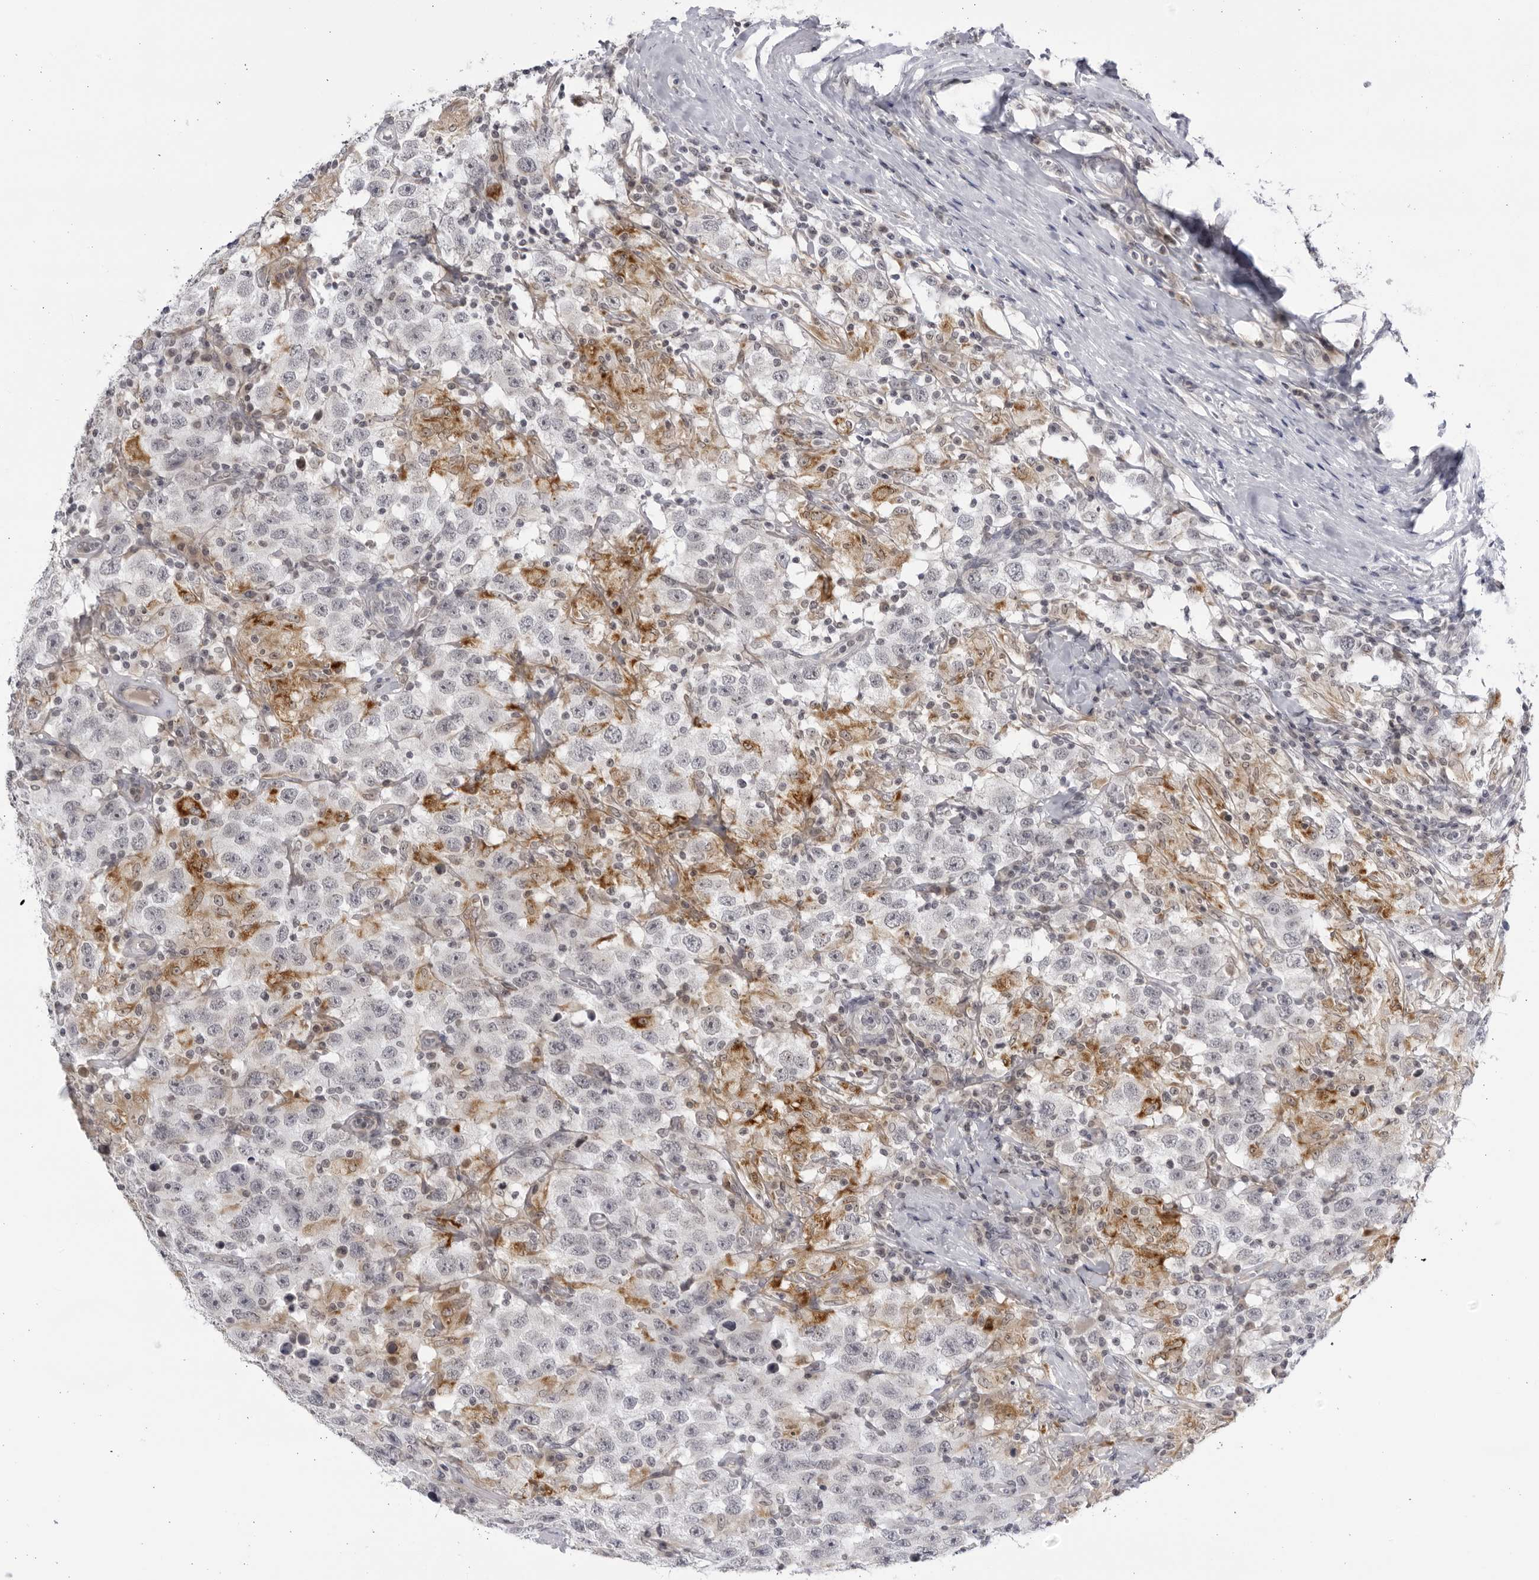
{"staining": {"intensity": "negative", "quantity": "none", "location": "none"}, "tissue": "testis cancer", "cell_type": "Tumor cells", "image_type": "cancer", "snomed": [{"axis": "morphology", "description": "Seminoma, NOS"}, {"axis": "topography", "description": "Testis"}], "caption": "Micrograph shows no protein expression in tumor cells of testis seminoma tissue.", "gene": "CNBD1", "patient": {"sex": "male", "age": 41}}